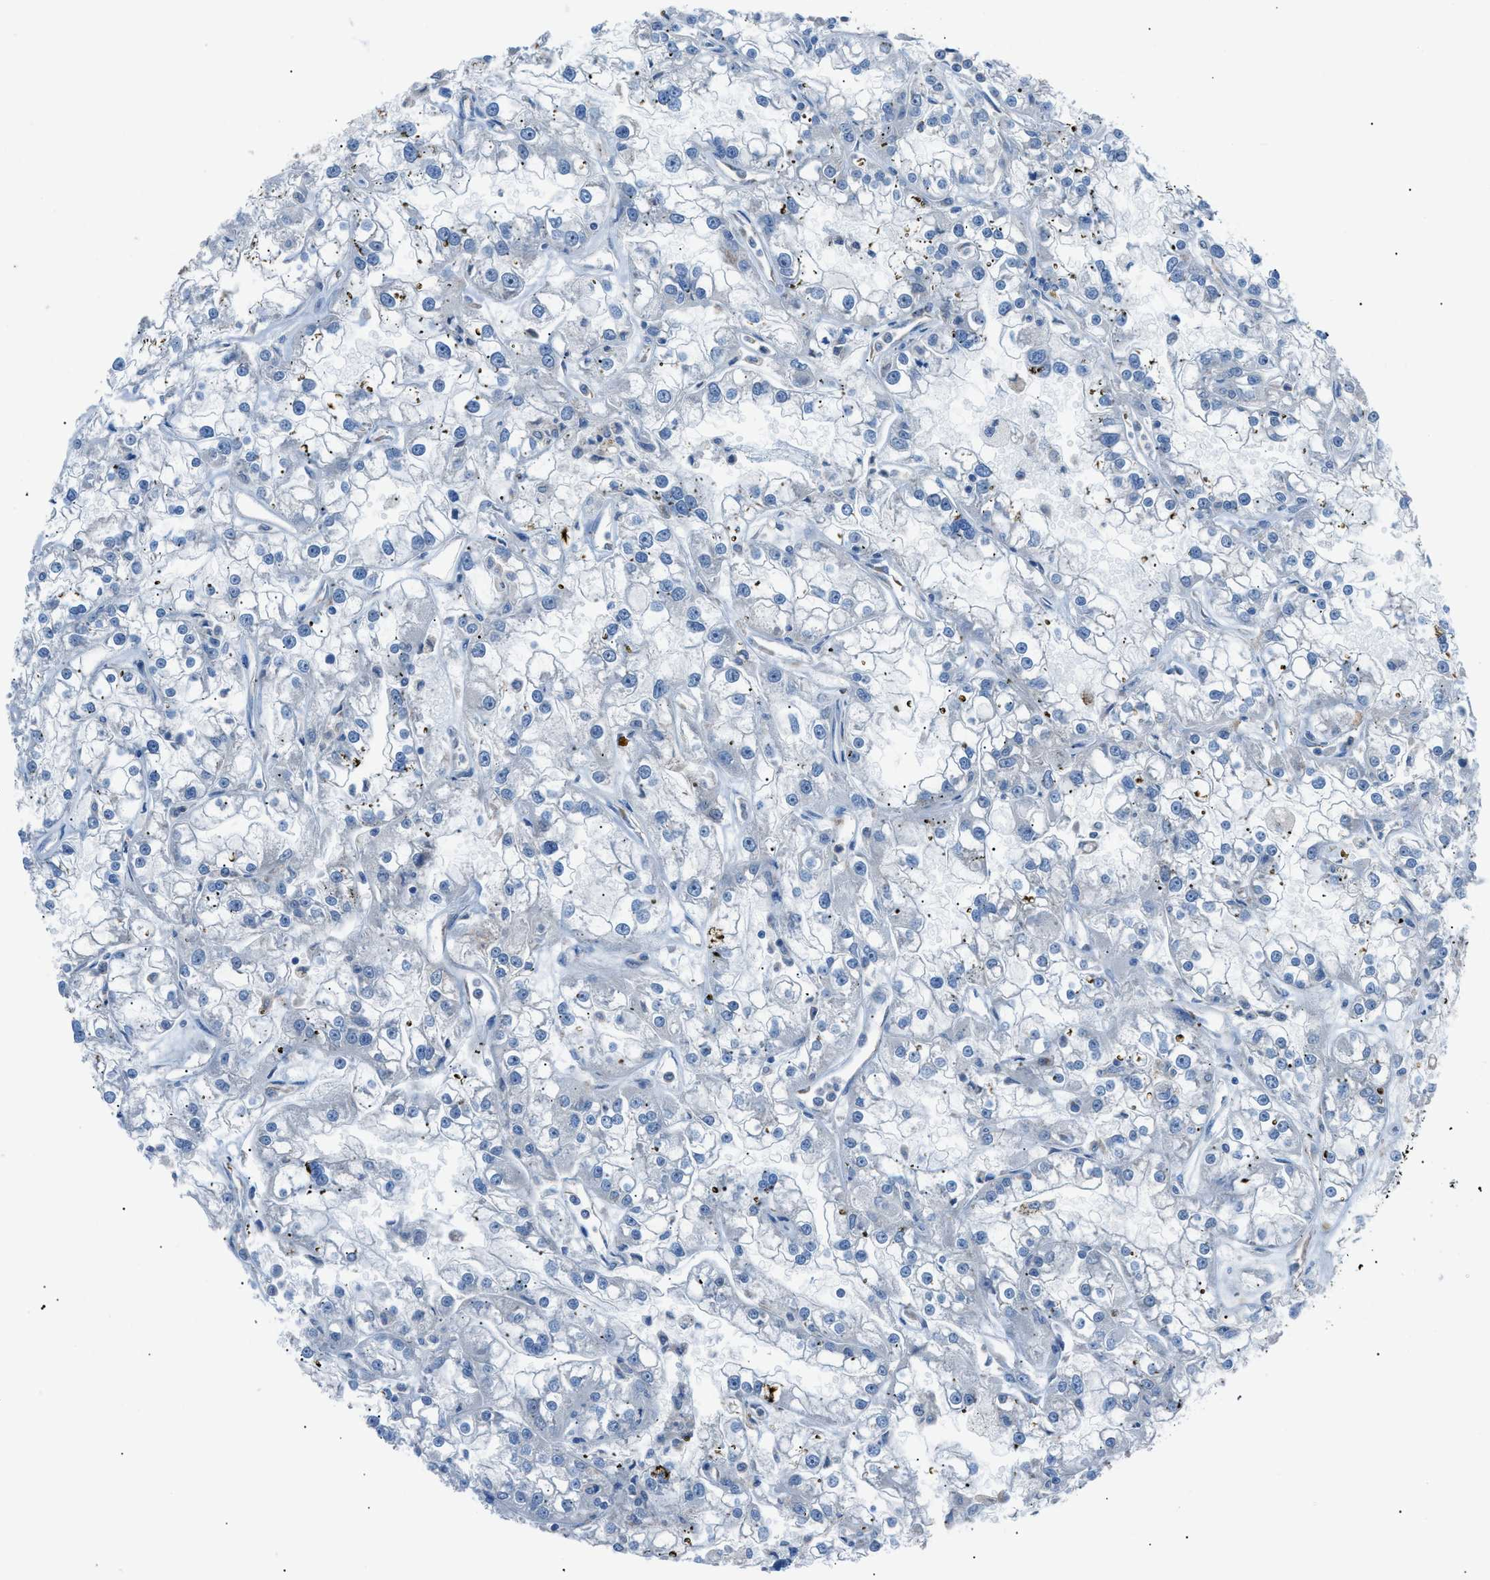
{"staining": {"intensity": "negative", "quantity": "none", "location": "none"}, "tissue": "renal cancer", "cell_type": "Tumor cells", "image_type": "cancer", "snomed": [{"axis": "morphology", "description": "Adenocarcinoma, NOS"}, {"axis": "topography", "description": "Kidney"}], "caption": "Tumor cells show no significant protein staining in renal cancer.", "gene": "HEG1", "patient": {"sex": "female", "age": 52}}